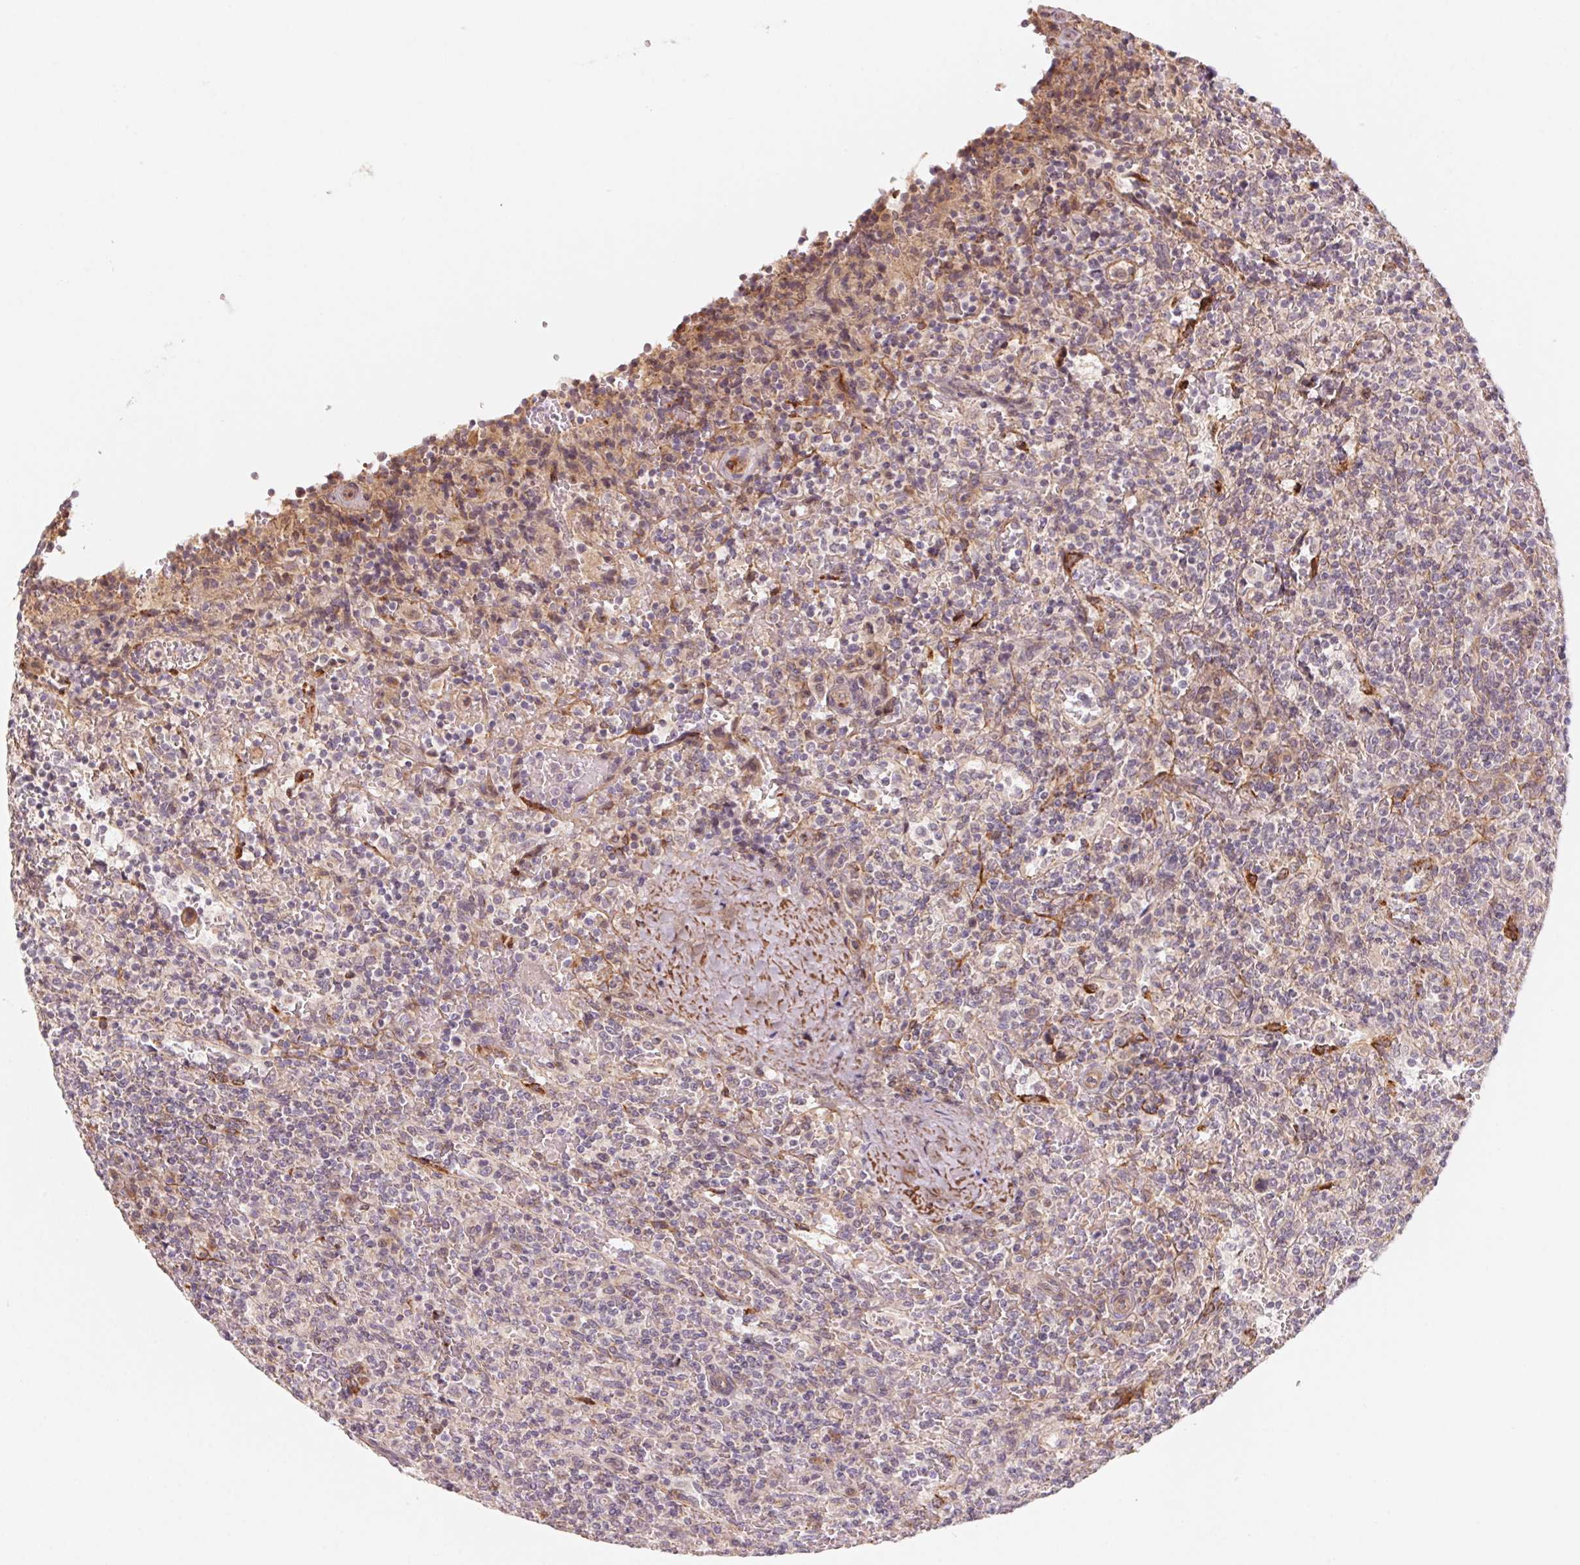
{"staining": {"intensity": "negative", "quantity": "none", "location": "none"}, "tissue": "lymphoma", "cell_type": "Tumor cells", "image_type": "cancer", "snomed": [{"axis": "morphology", "description": "Malignant lymphoma, non-Hodgkin's type, Low grade"}, {"axis": "topography", "description": "Spleen"}], "caption": "Tumor cells show no significant protein staining in lymphoma.", "gene": "CCDC112", "patient": {"sex": "male", "age": 62}}